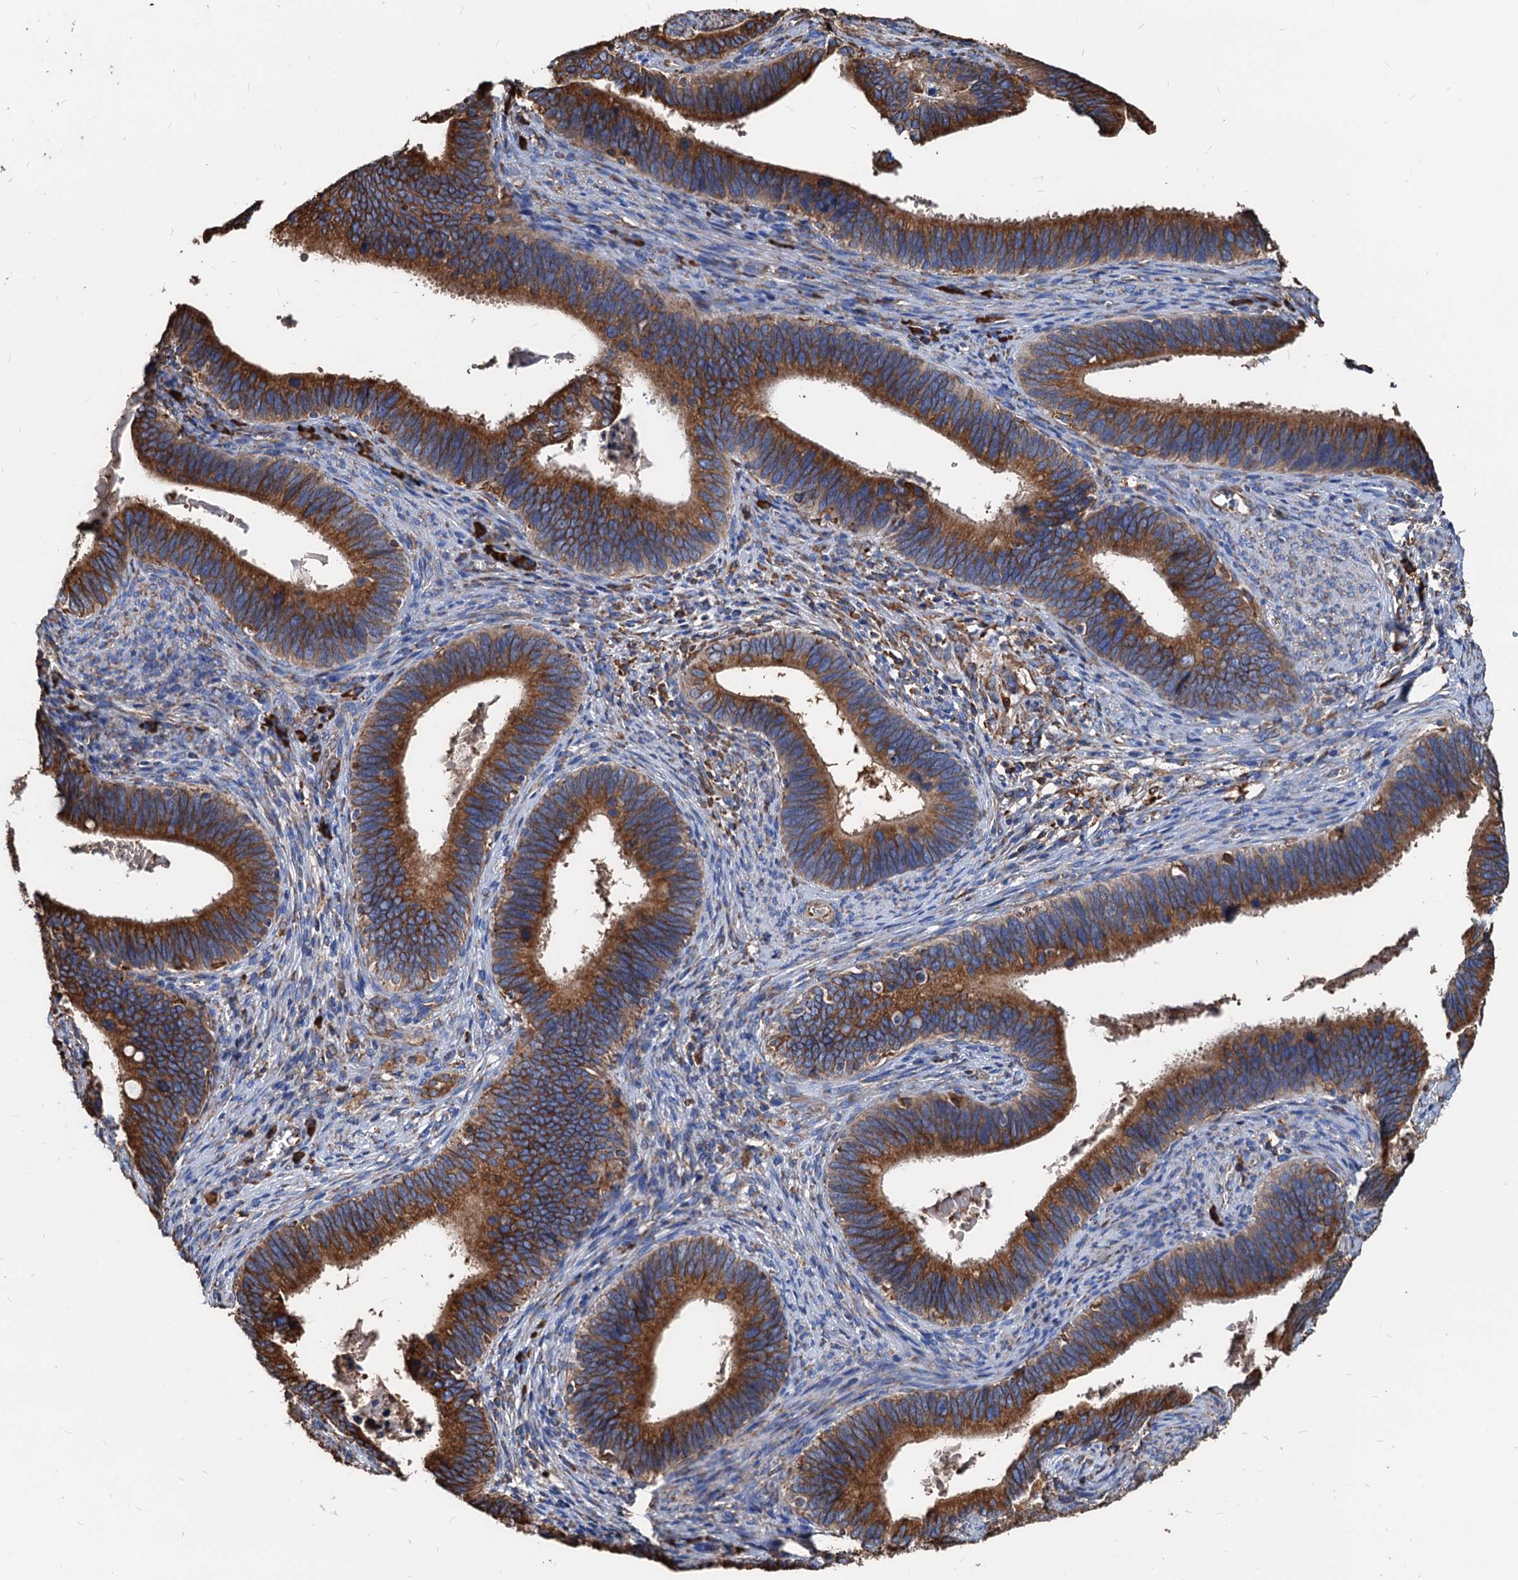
{"staining": {"intensity": "strong", "quantity": ">75%", "location": "cytoplasmic/membranous"}, "tissue": "cervical cancer", "cell_type": "Tumor cells", "image_type": "cancer", "snomed": [{"axis": "morphology", "description": "Adenocarcinoma, NOS"}, {"axis": "topography", "description": "Cervix"}], "caption": "Strong cytoplasmic/membranous staining is appreciated in about >75% of tumor cells in cervical cancer.", "gene": "HSPA5", "patient": {"sex": "female", "age": 42}}